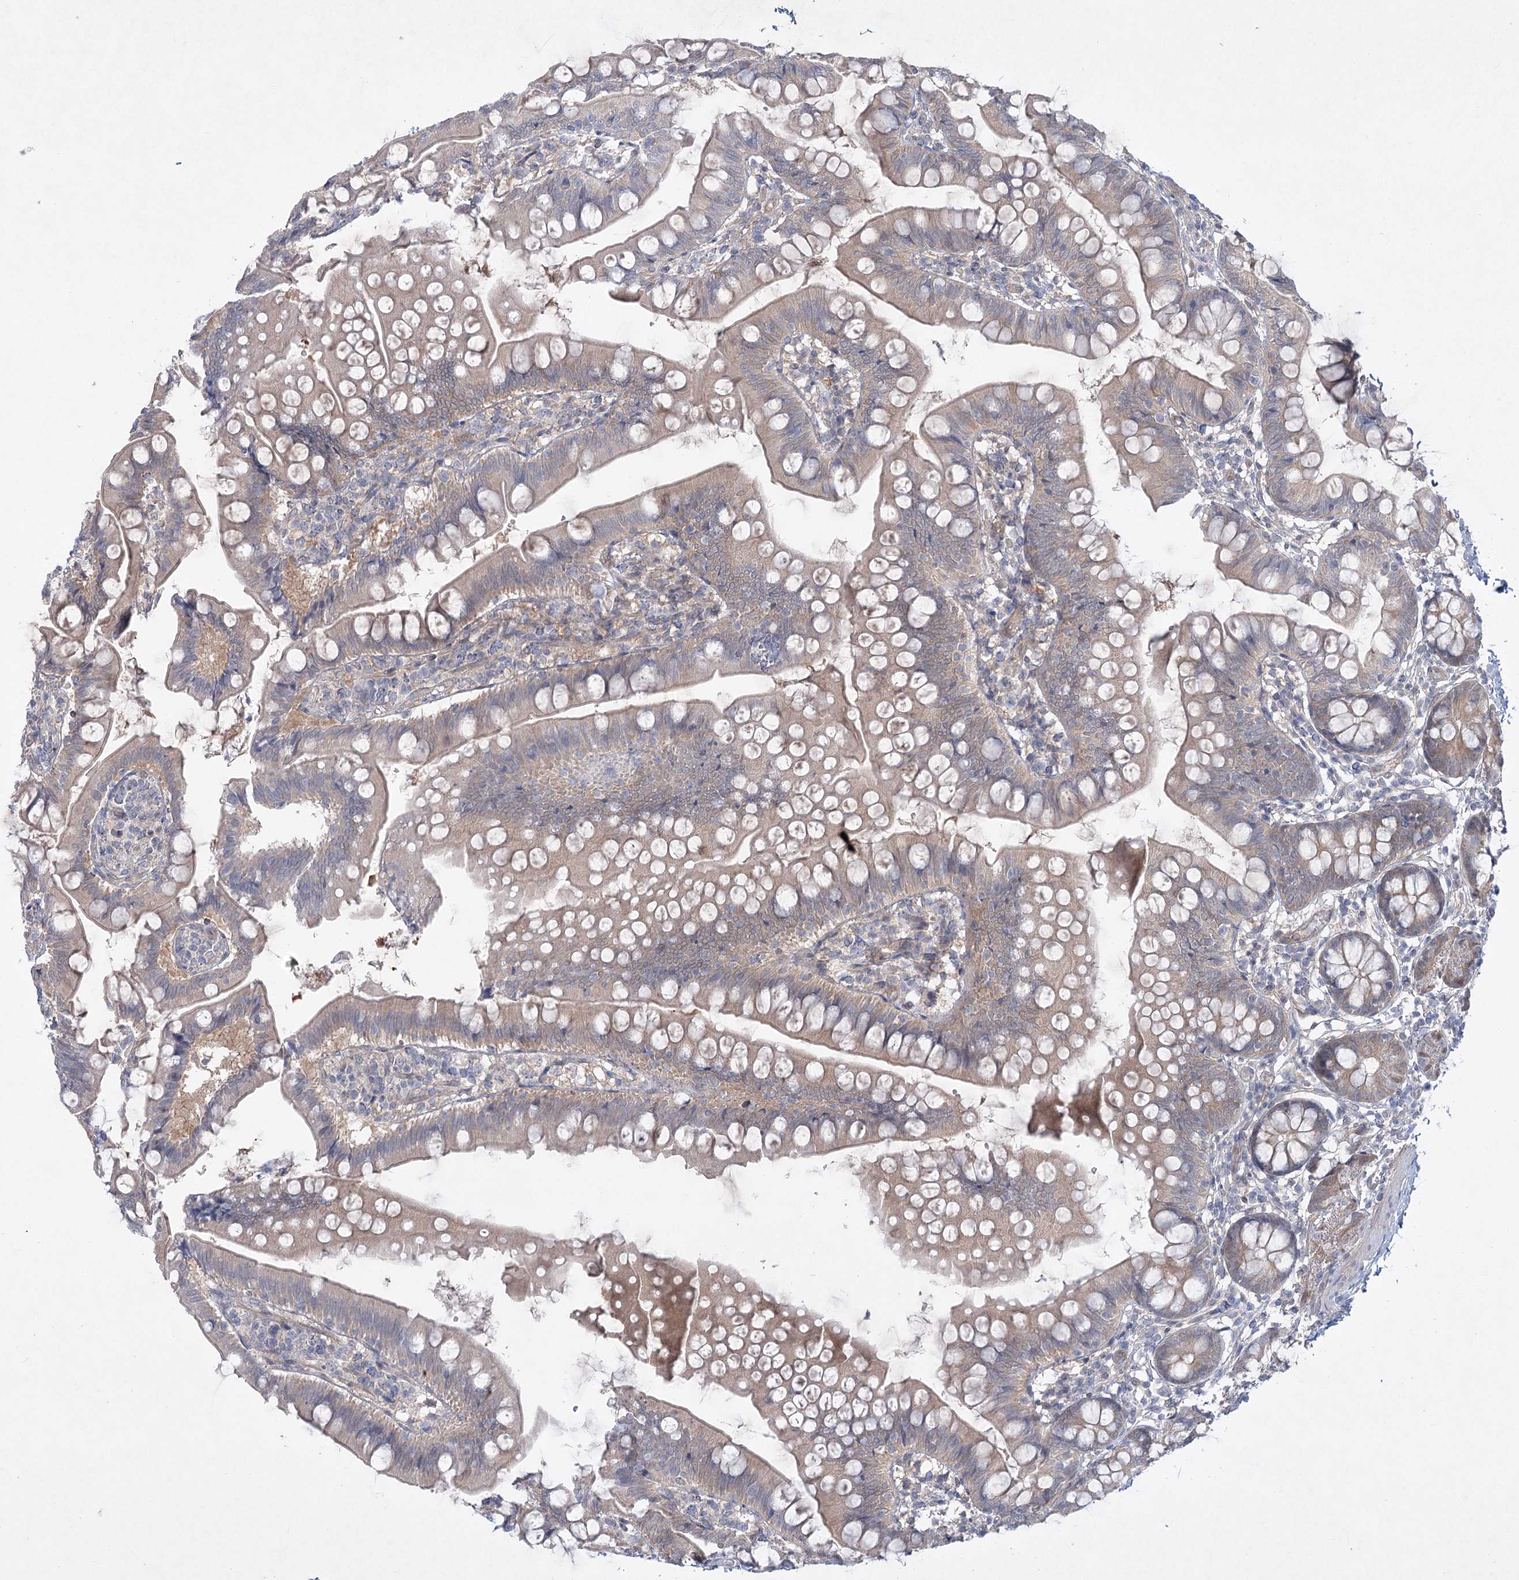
{"staining": {"intensity": "weak", "quantity": "<25%", "location": "cytoplasmic/membranous"}, "tissue": "small intestine", "cell_type": "Glandular cells", "image_type": "normal", "snomed": [{"axis": "morphology", "description": "Normal tissue, NOS"}, {"axis": "topography", "description": "Small intestine"}], "caption": "Immunohistochemistry (IHC) of benign human small intestine exhibits no staining in glandular cells.", "gene": "AAMDC", "patient": {"sex": "male", "age": 7}}